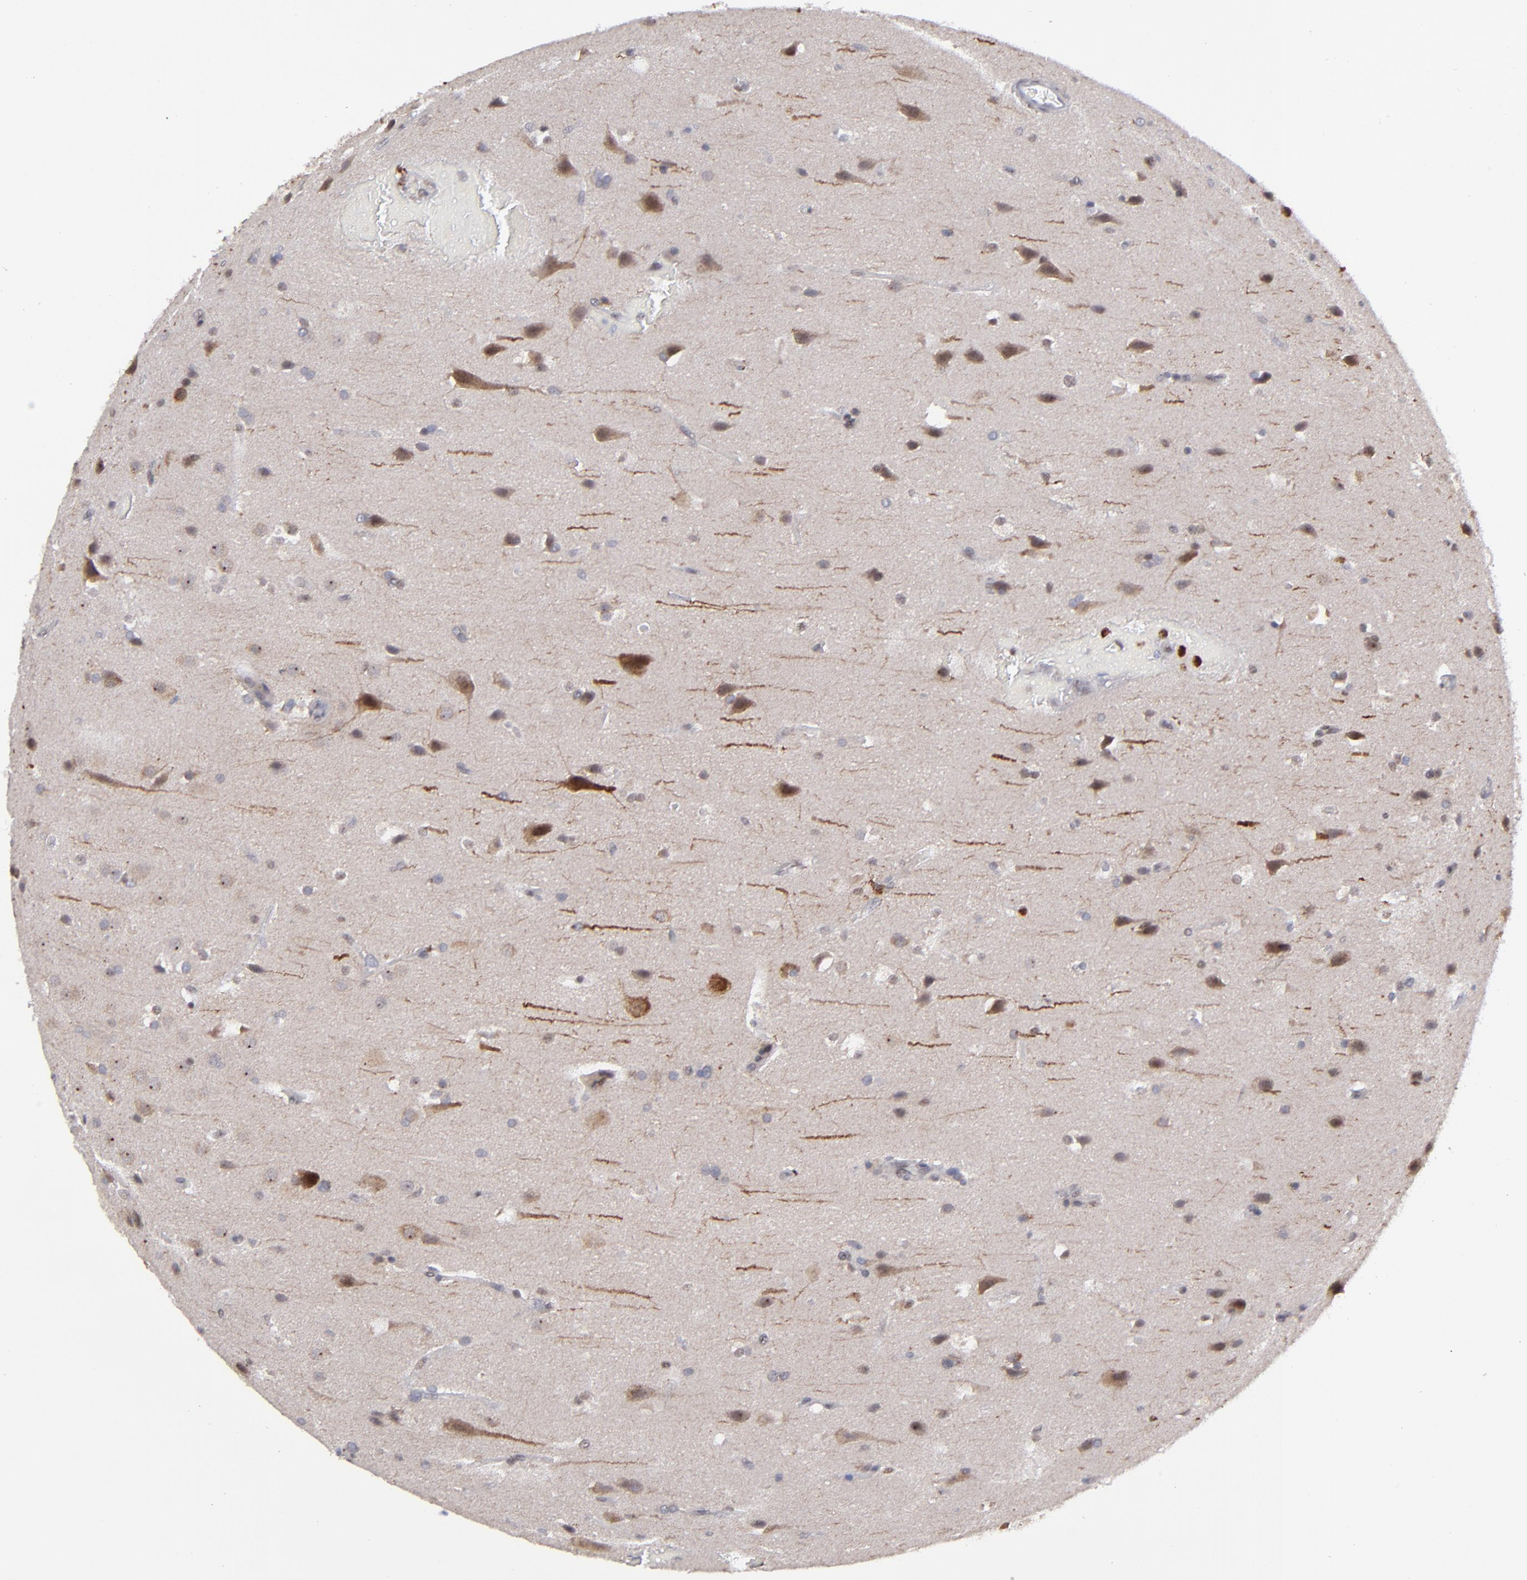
{"staining": {"intensity": "moderate", "quantity": "25%-75%", "location": "cytoplasmic/membranous,nuclear"}, "tissue": "glioma", "cell_type": "Tumor cells", "image_type": "cancer", "snomed": [{"axis": "morphology", "description": "Glioma, malignant, Low grade"}, {"axis": "topography", "description": "Cerebral cortex"}], "caption": "Protein analysis of malignant low-grade glioma tissue displays moderate cytoplasmic/membranous and nuclear expression in about 25%-75% of tumor cells. The protein is shown in brown color, while the nuclei are stained blue.", "gene": "RREB1", "patient": {"sex": "female", "age": 47}}